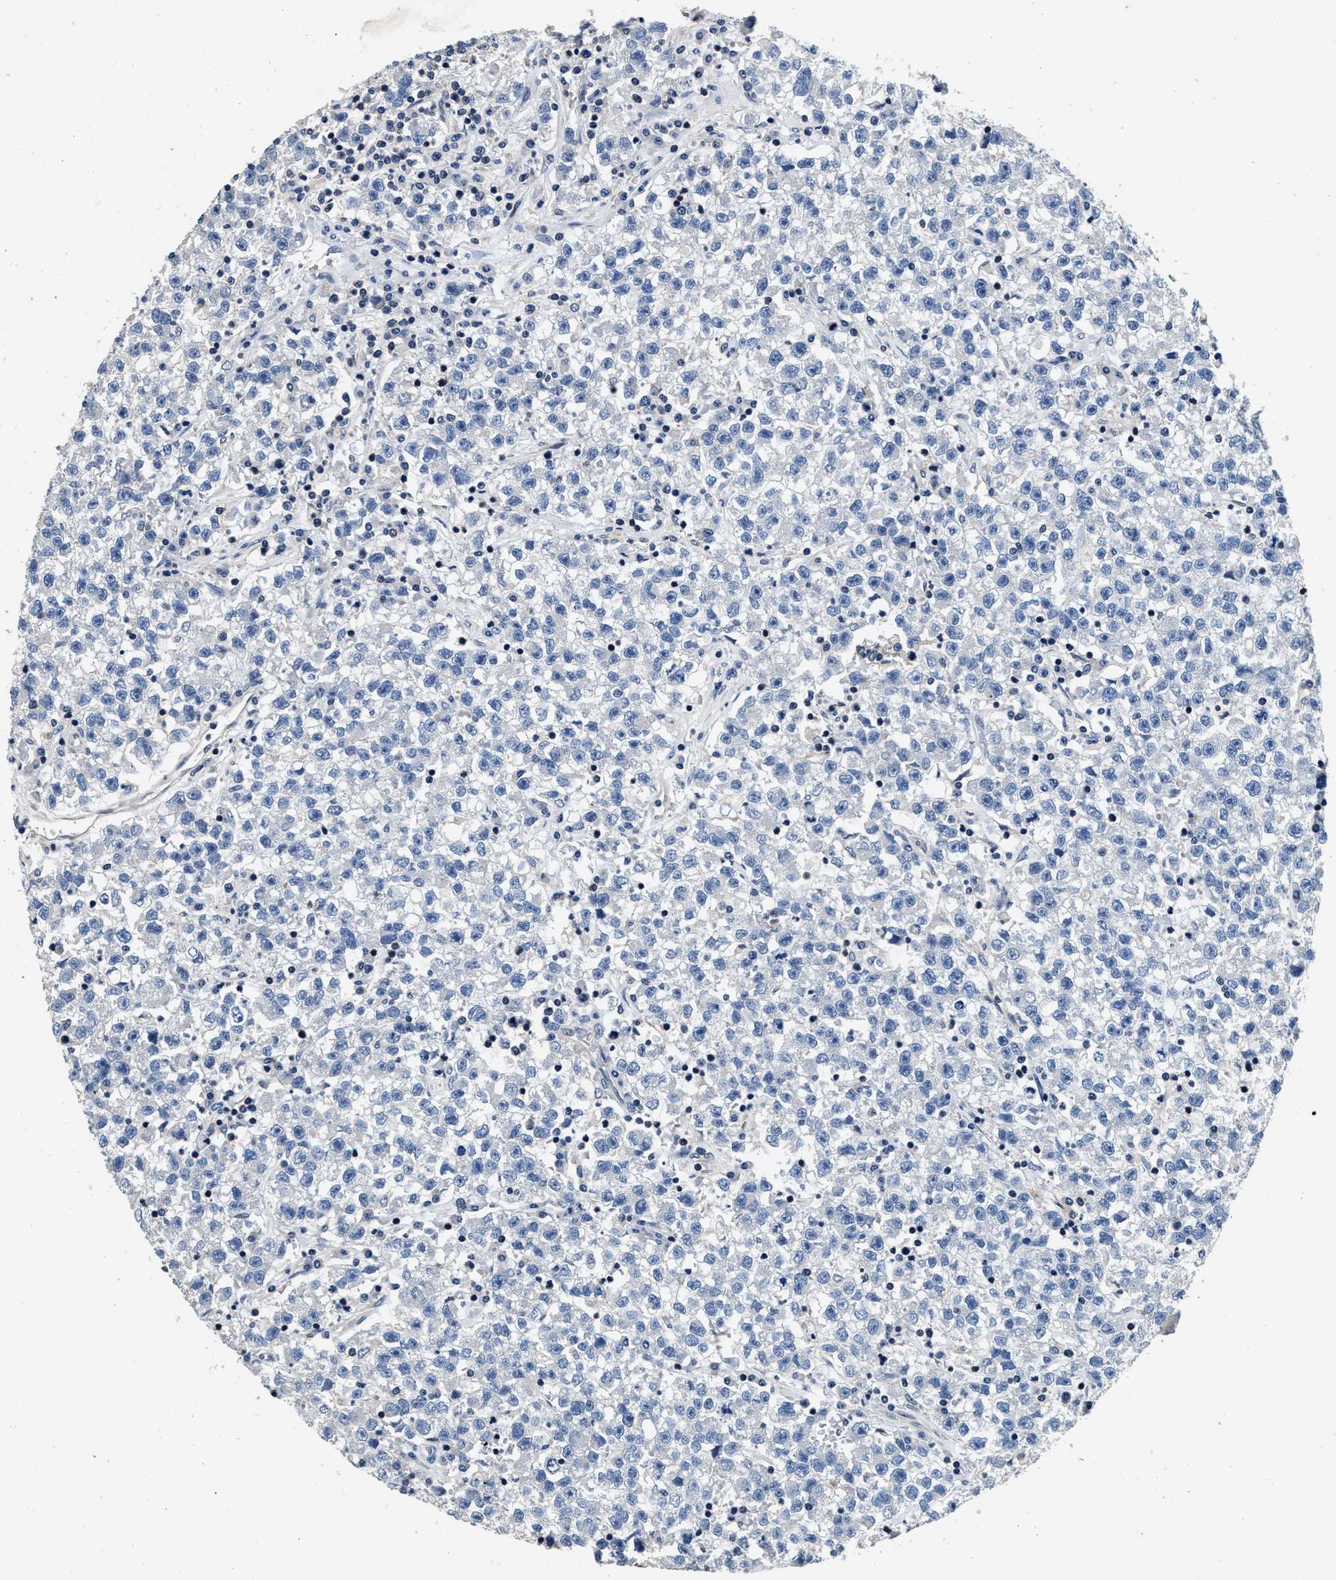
{"staining": {"intensity": "negative", "quantity": "none", "location": "none"}, "tissue": "testis cancer", "cell_type": "Tumor cells", "image_type": "cancer", "snomed": [{"axis": "morphology", "description": "Seminoma, NOS"}, {"axis": "topography", "description": "Testis"}], "caption": "Immunohistochemistry of testis cancer (seminoma) exhibits no expression in tumor cells.", "gene": "ANKIB1", "patient": {"sex": "male", "age": 22}}